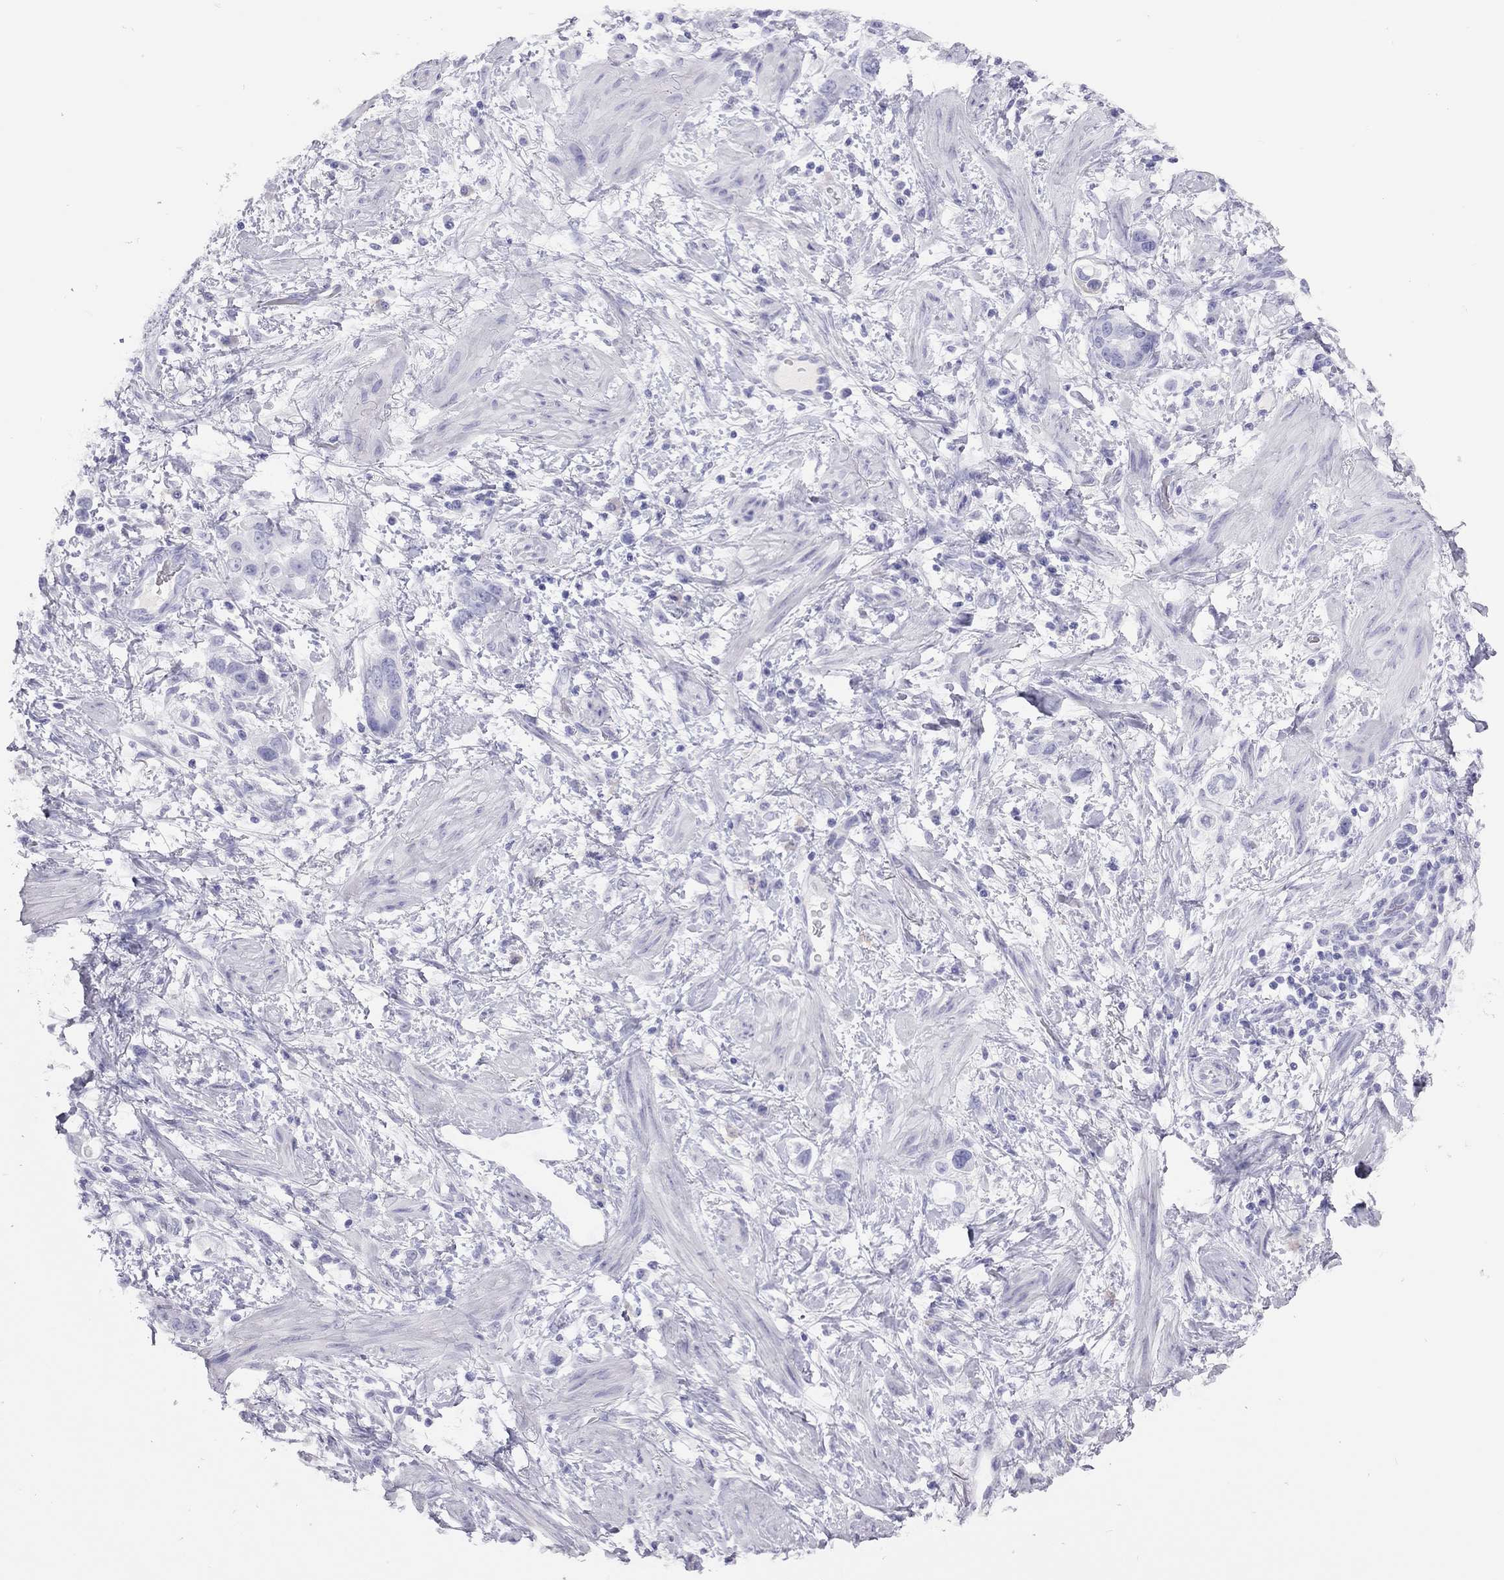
{"staining": {"intensity": "negative", "quantity": "none", "location": "none"}, "tissue": "stomach cancer", "cell_type": "Tumor cells", "image_type": "cancer", "snomed": [{"axis": "morphology", "description": "Adenocarcinoma, NOS"}, {"axis": "topography", "description": "Stomach, lower"}], "caption": "Adenocarcinoma (stomach) was stained to show a protein in brown. There is no significant positivity in tumor cells.", "gene": "STAG3", "patient": {"sex": "female", "age": 93}}